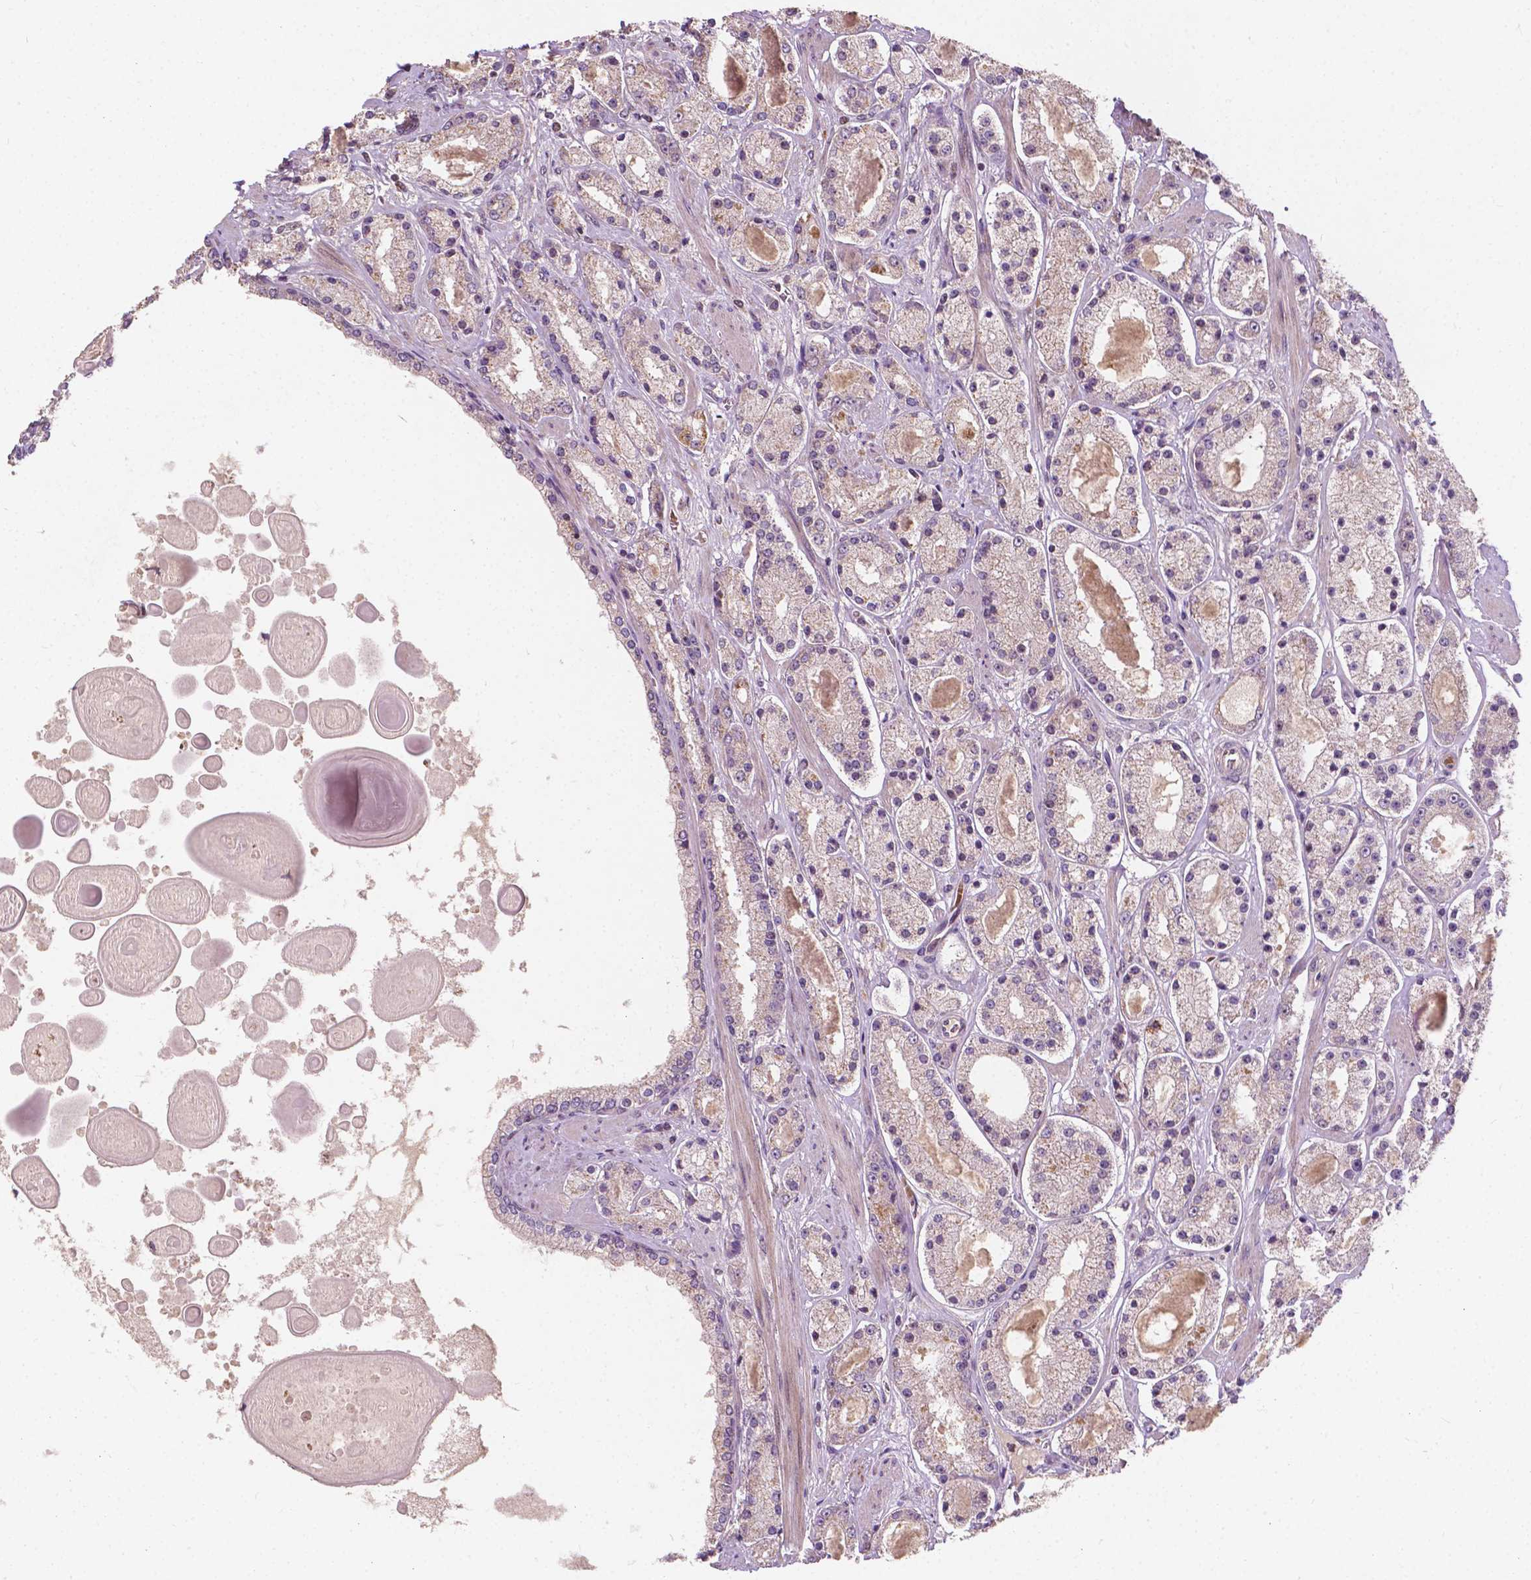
{"staining": {"intensity": "weak", "quantity": "<25%", "location": "cytoplasmic/membranous"}, "tissue": "prostate cancer", "cell_type": "Tumor cells", "image_type": "cancer", "snomed": [{"axis": "morphology", "description": "Adenocarcinoma, High grade"}, {"axis": "topography", "description": "Prostate"}], "caption": "This is an IHC photomicrograph of human adenocarcinoma (high-grade) (prostate). There is no expression in tumor cells.", "gene": "DUSP16", "patient": {"sex": "male", "age": 67}}